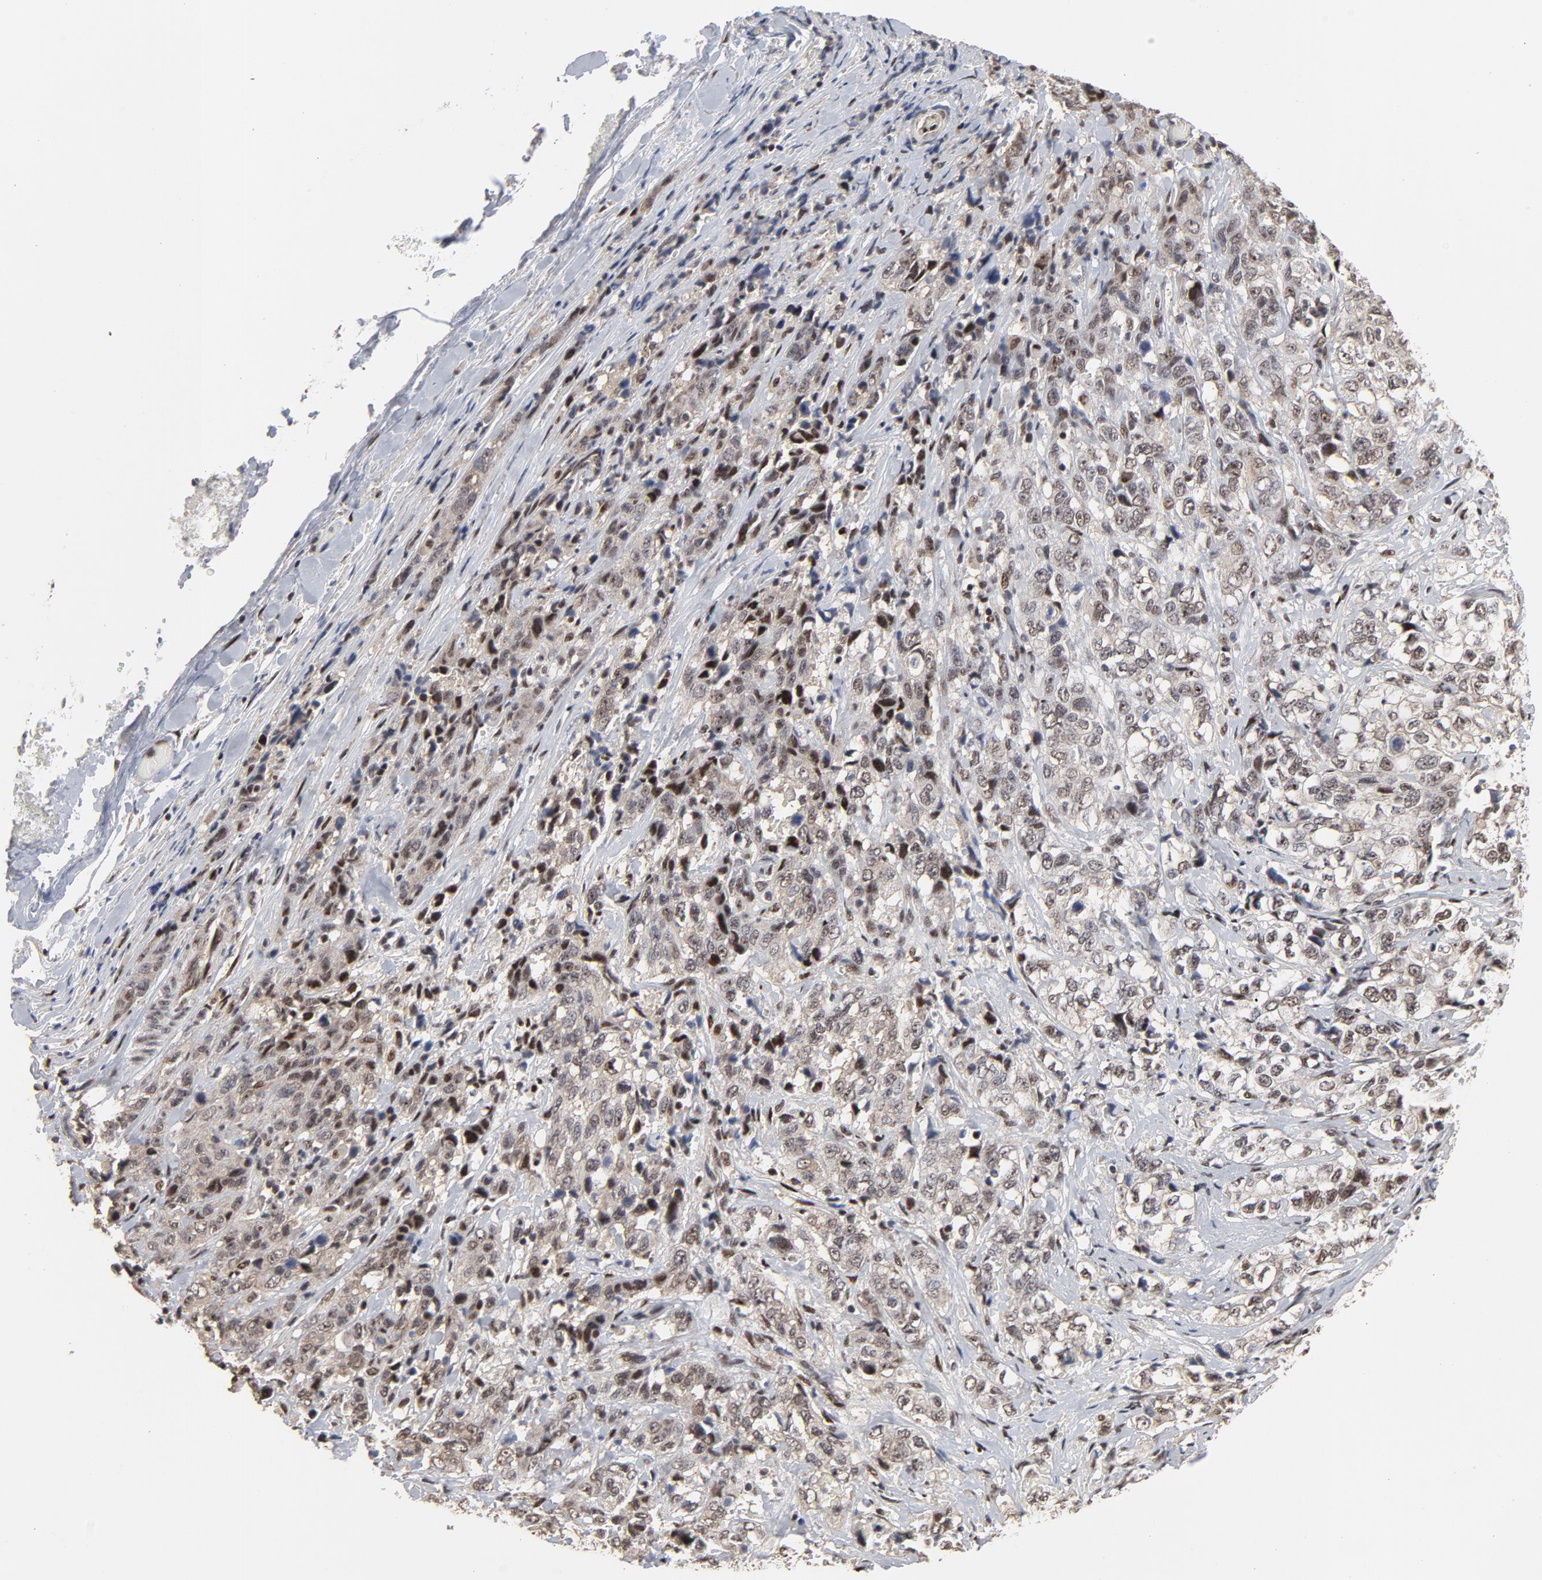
{"staining": {"intensity": "strong", "quantity": "25%-75%", "location": "nuclear"}, "tissue": "stomach cancer", "cell_type": "Tumor cells", "image_type": "cancer", "snomed": [{"axis": "morphology", "description": "Adenocarcinoma, NOS"}, {"axis": "topography", "description": "Stomach"}], "caption": "A histopathology image of human adenocarcinoma (stomach) stained for a protein reveals strong nuclear brown staining in tumor cells.", "gene": "TP53RK", "patient": {"sex": "male", "age": 48}}